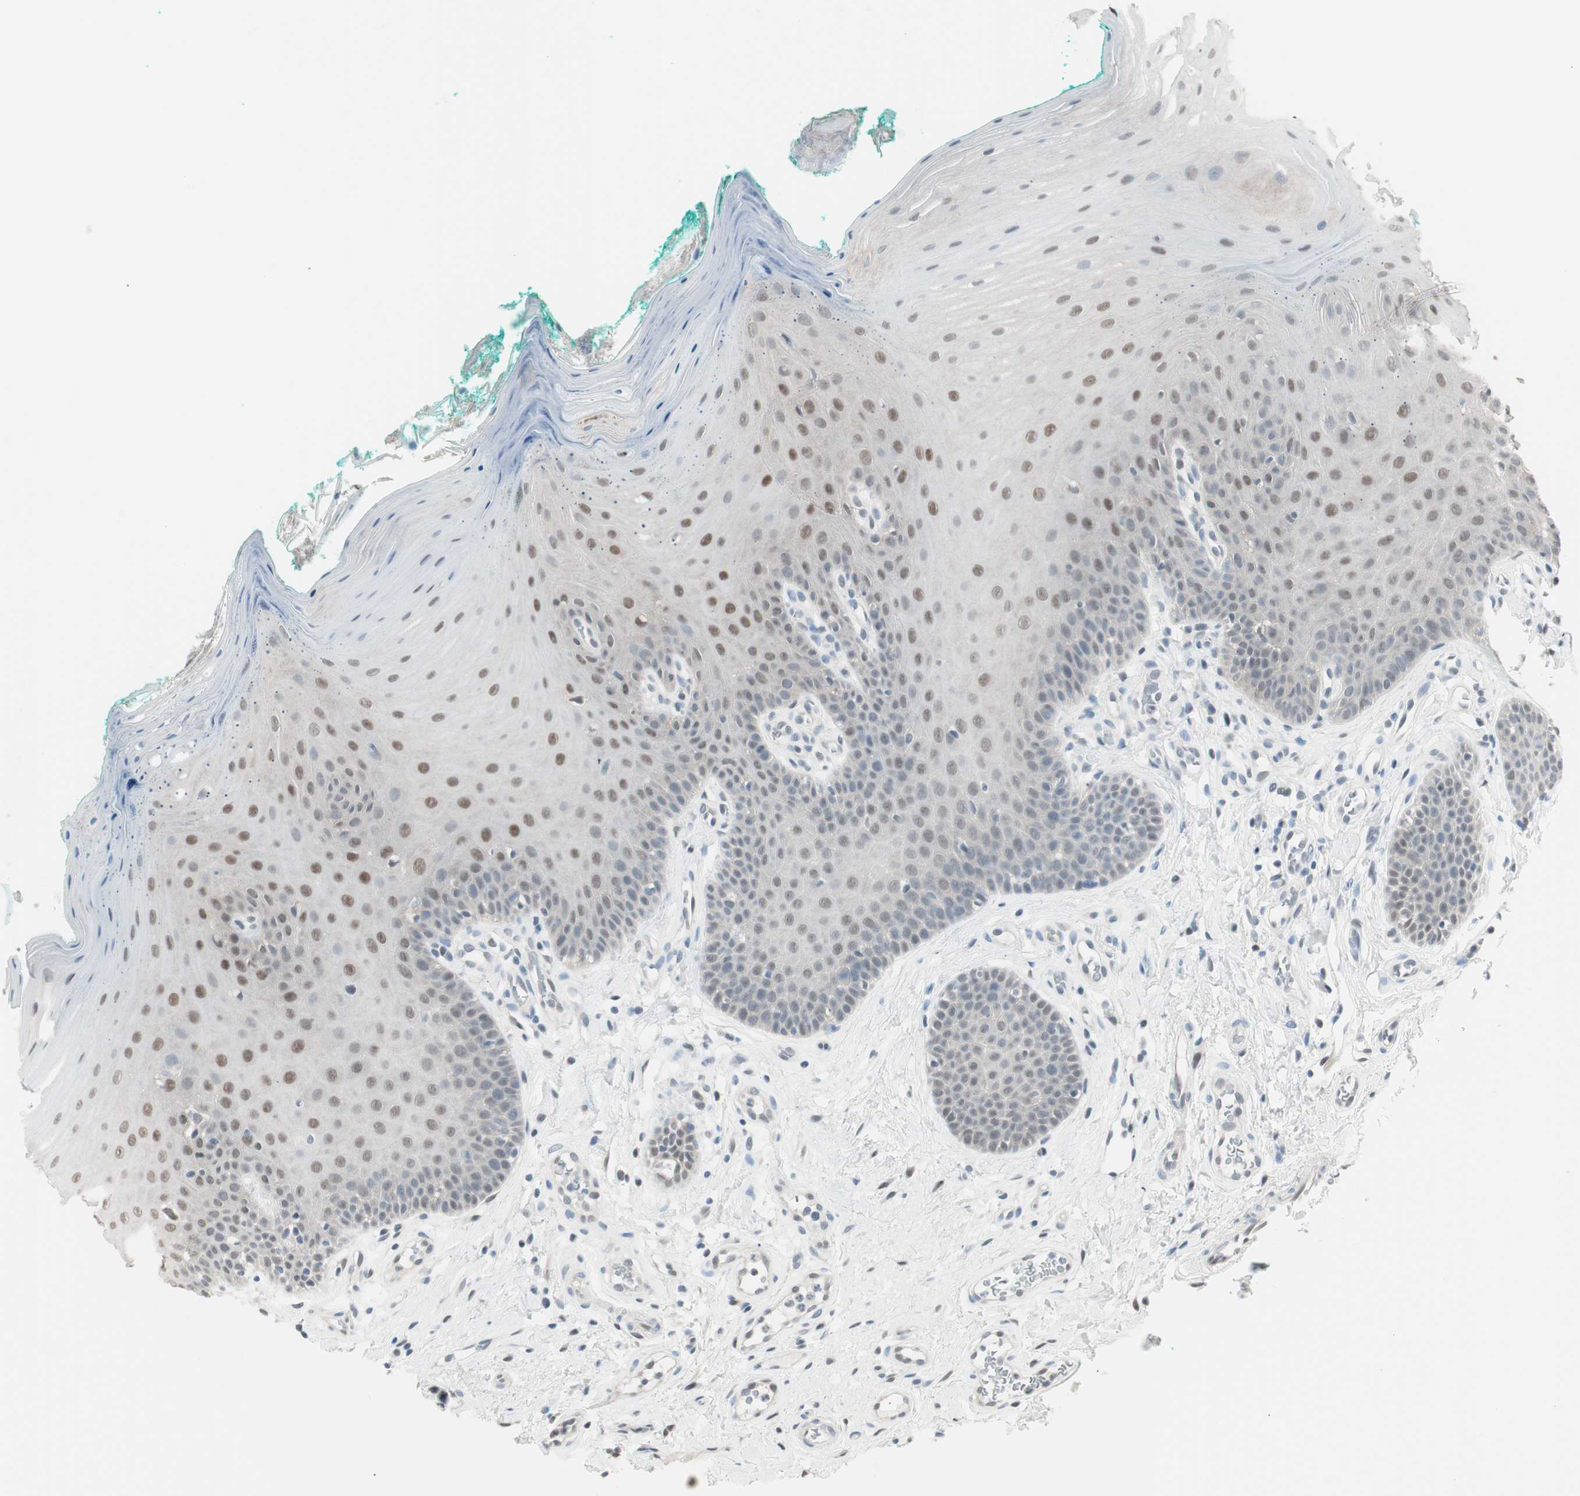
{"staining": {"intensity": "moderate", "quantity": "25%-75%", "location": "nuclear"}, "tissue": "oral mucosa", "cell_type": "Squamous epithelial cells", "image_type": "normal", "snomed": [{"axis": "morphology", "description": "Normal tissue, NOS"}, {"axis": "topography", "description": "Skeletal muscle"}, {"axis": "topography", "description": "Oral tissue"}], "caption": "High-magnification brightfield microscopy of normal oral mucosa stained with DAB (brown) and counterstained with hematoxylin (blue). squamous epithelial cells exhibit moderate nuclear expression is seen in about25%-75% of cells. (IHC, brightfield microscopy, high magnification).", "gene": "LONP2", "patient": {"sex": "male", "age": 58}}